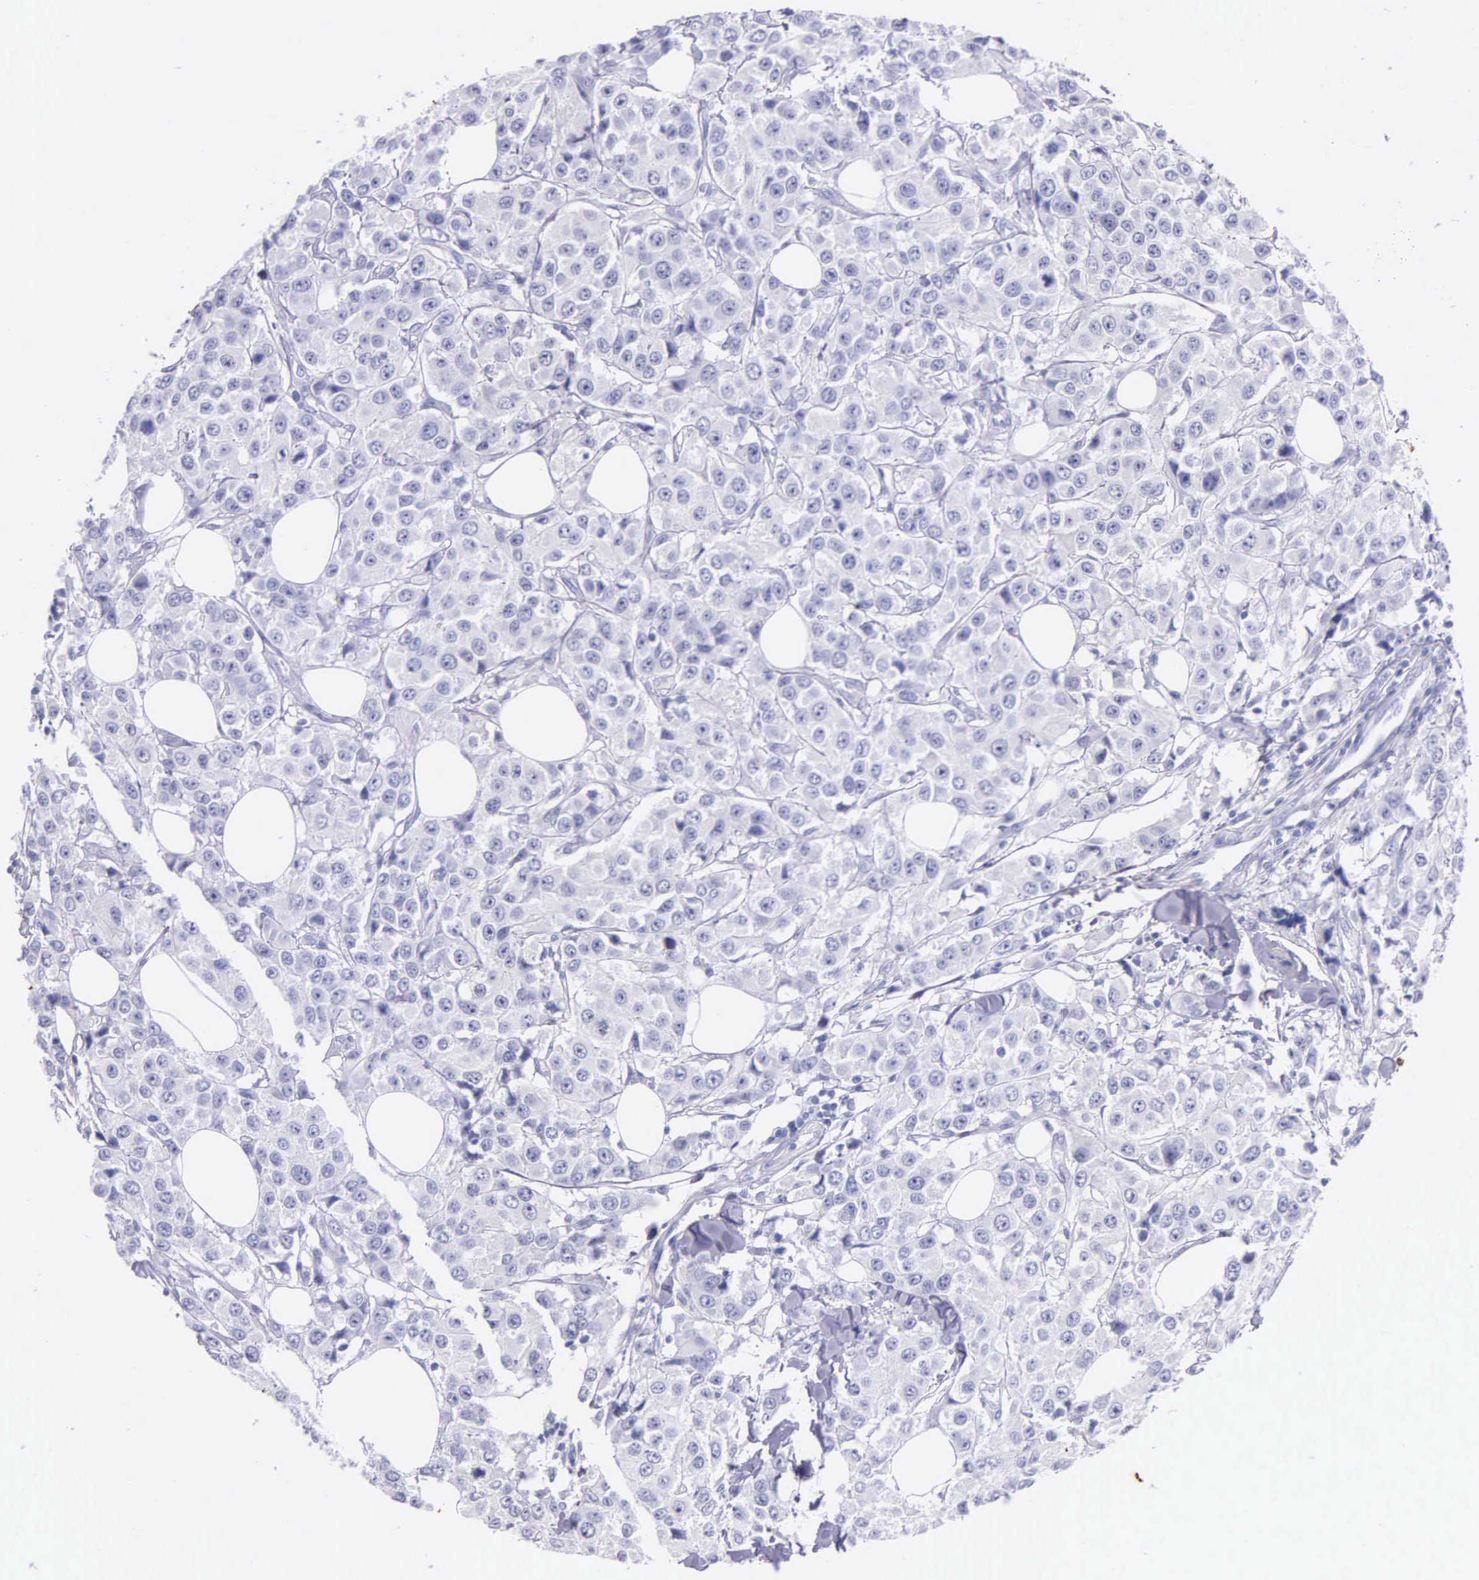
{"staining": {"intensity": "negative", "quantity": "none", "location": "none"}, "tissue": "breast cancer", "cell_type": "Tumor cells", "image_type": "cancer", "snomed": [{"axis": "morphology", "description": "Duct carcinoma"}, {"axis": "topography", "description": "Breast"}], "caption": "This image is of breast cancer stained with immunohistochemistry to label a protein in brown with the nuclei are counter-stained blue. There is no expression in tumor cells.", "gene": "KLK3", "patient": {"sex": "female", "age": 58}}